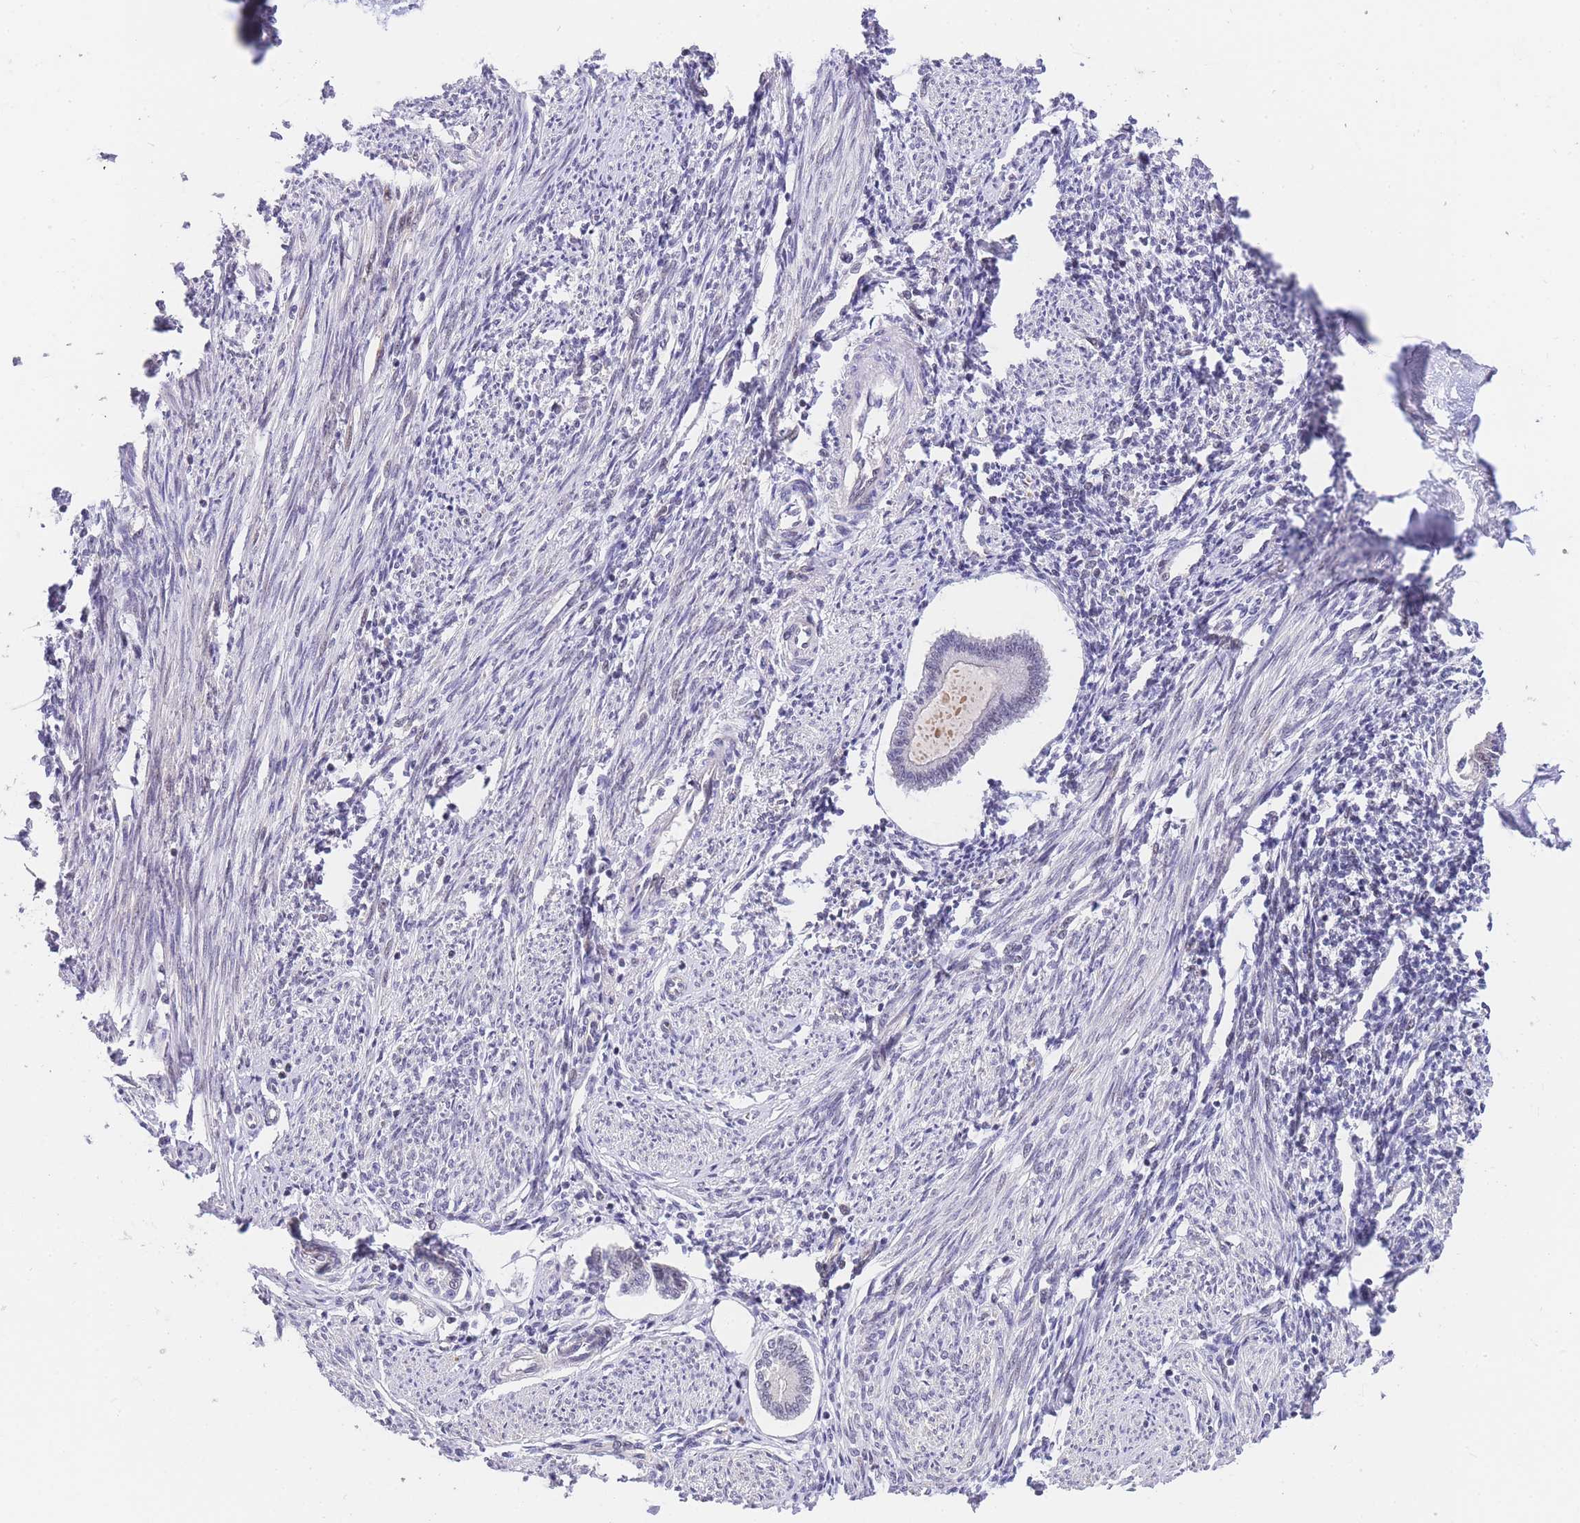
{"staining": {"intensity": "negative", "quantity": "none", "location": "none"}, "tissue": "endometrium", "cell_type": "Cells in endometrial stroma", "image_type": "normal", "snomed": [{"axis": "morphology", "description": "Normal tissue, NOS"}, {"axis": "topography", "description": "Uterus"}, {"axis": "topography", "description": "Endometrium"}], "caption": "An image of endometrium stained for a protein demonstrates no brown staining in cells in endometrial stroma. (Immunohistochemistry, brightfield microscopy, high magnification).", "gene": "SLC35F2", "patient": {"sex": "female", "age": 48}}